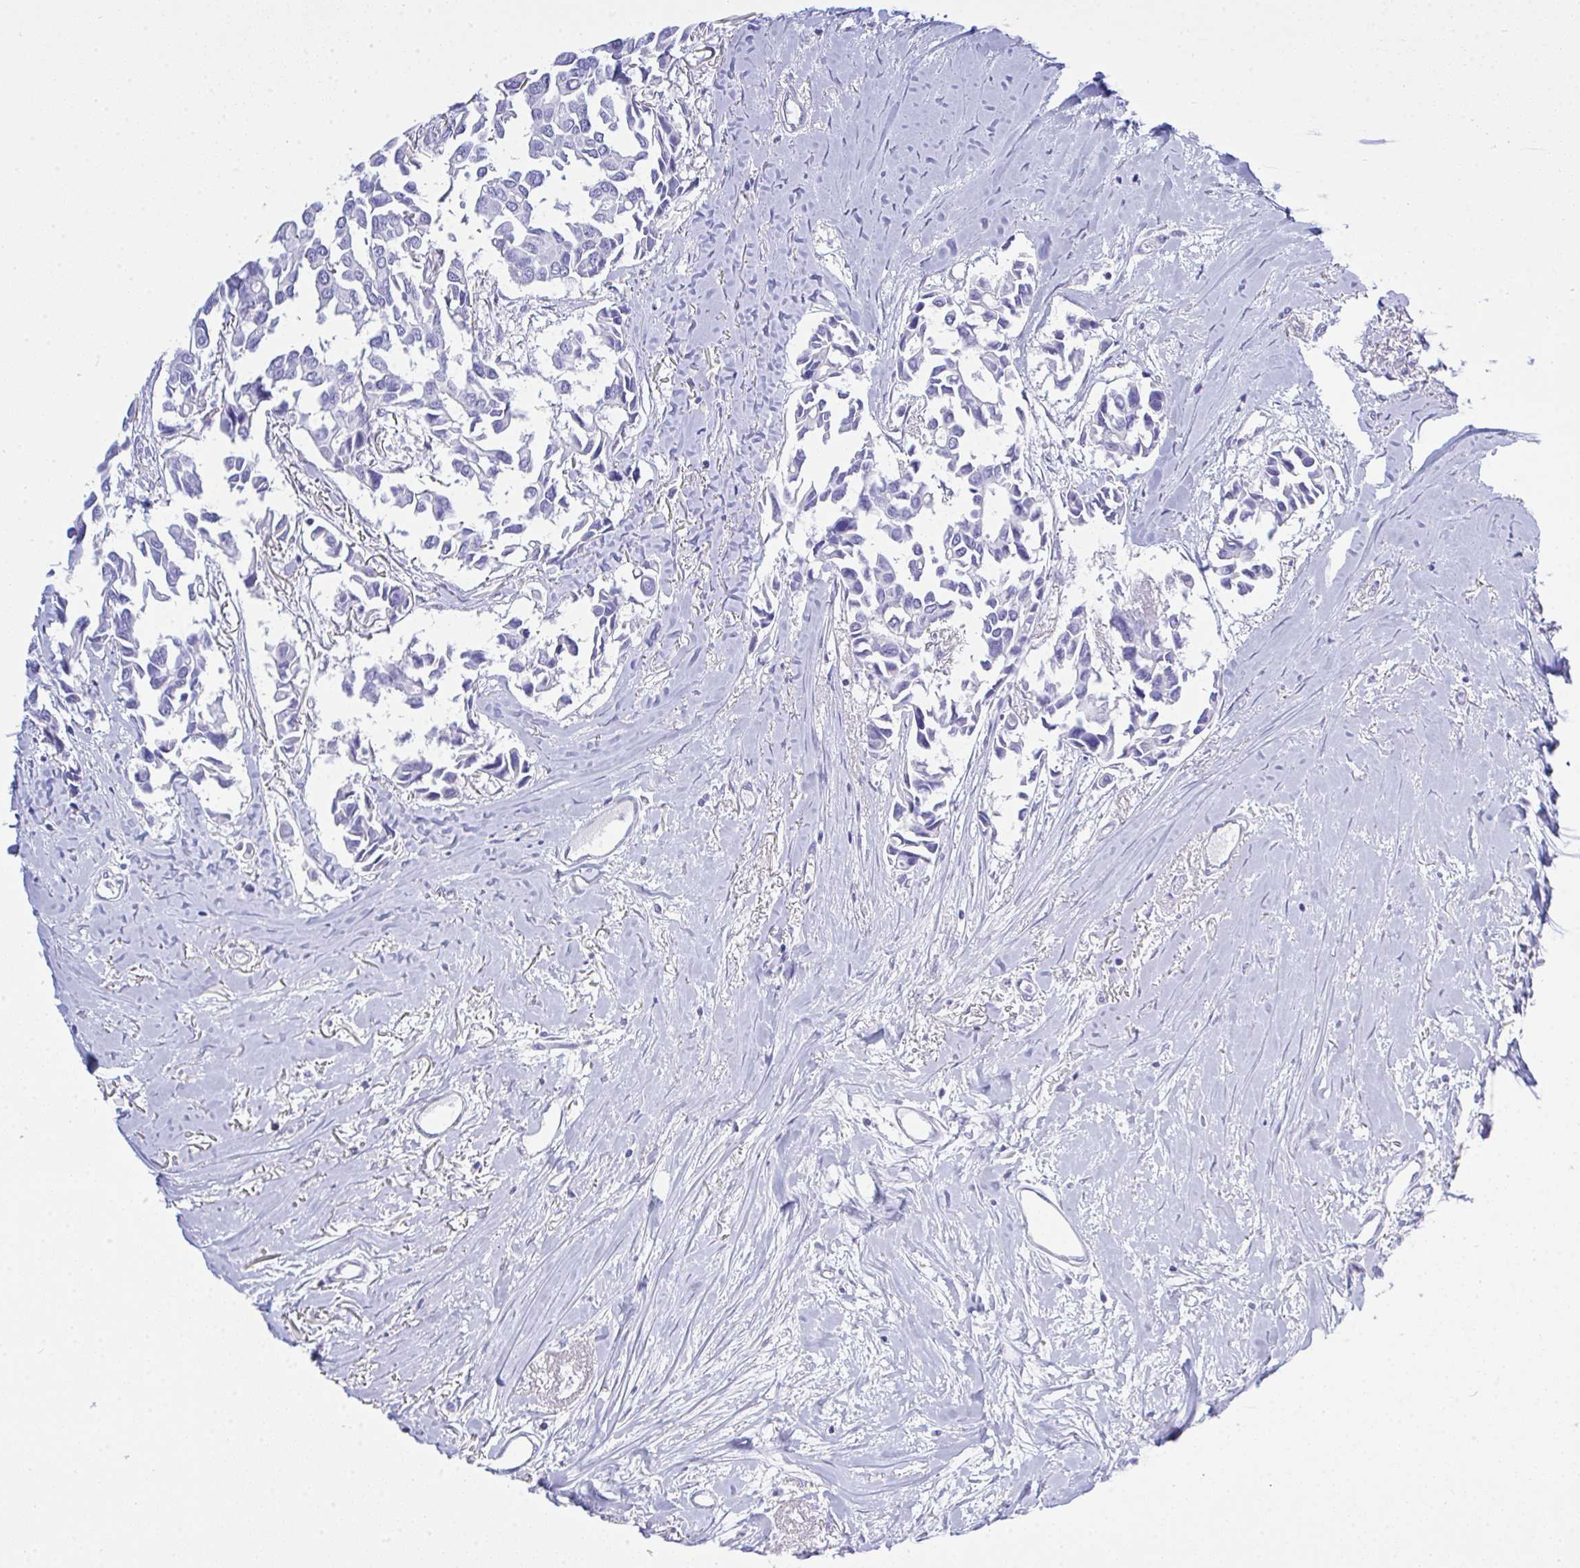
{"staining": {"intensity": "negative", "quantity": "none", "location": "none"}, "tissue": "breast cancer", "cell_type": "Tumor cells", "image_type": "cancer", "snomed": [{"axis": "morphology", "description": "Duct carcinoma"}, {"axis": "topography", "description": "Breast"}], "caption": "This image is of breast infiltrating ductal carcinoma stained with immunohistochemistry (IHC) to label a protein in brown with the nuclei are counter-stained blue. There is no positivity in tumor cells.", "gene": "AKR1D1", "patient": {"sex": "female", "age": 54}}